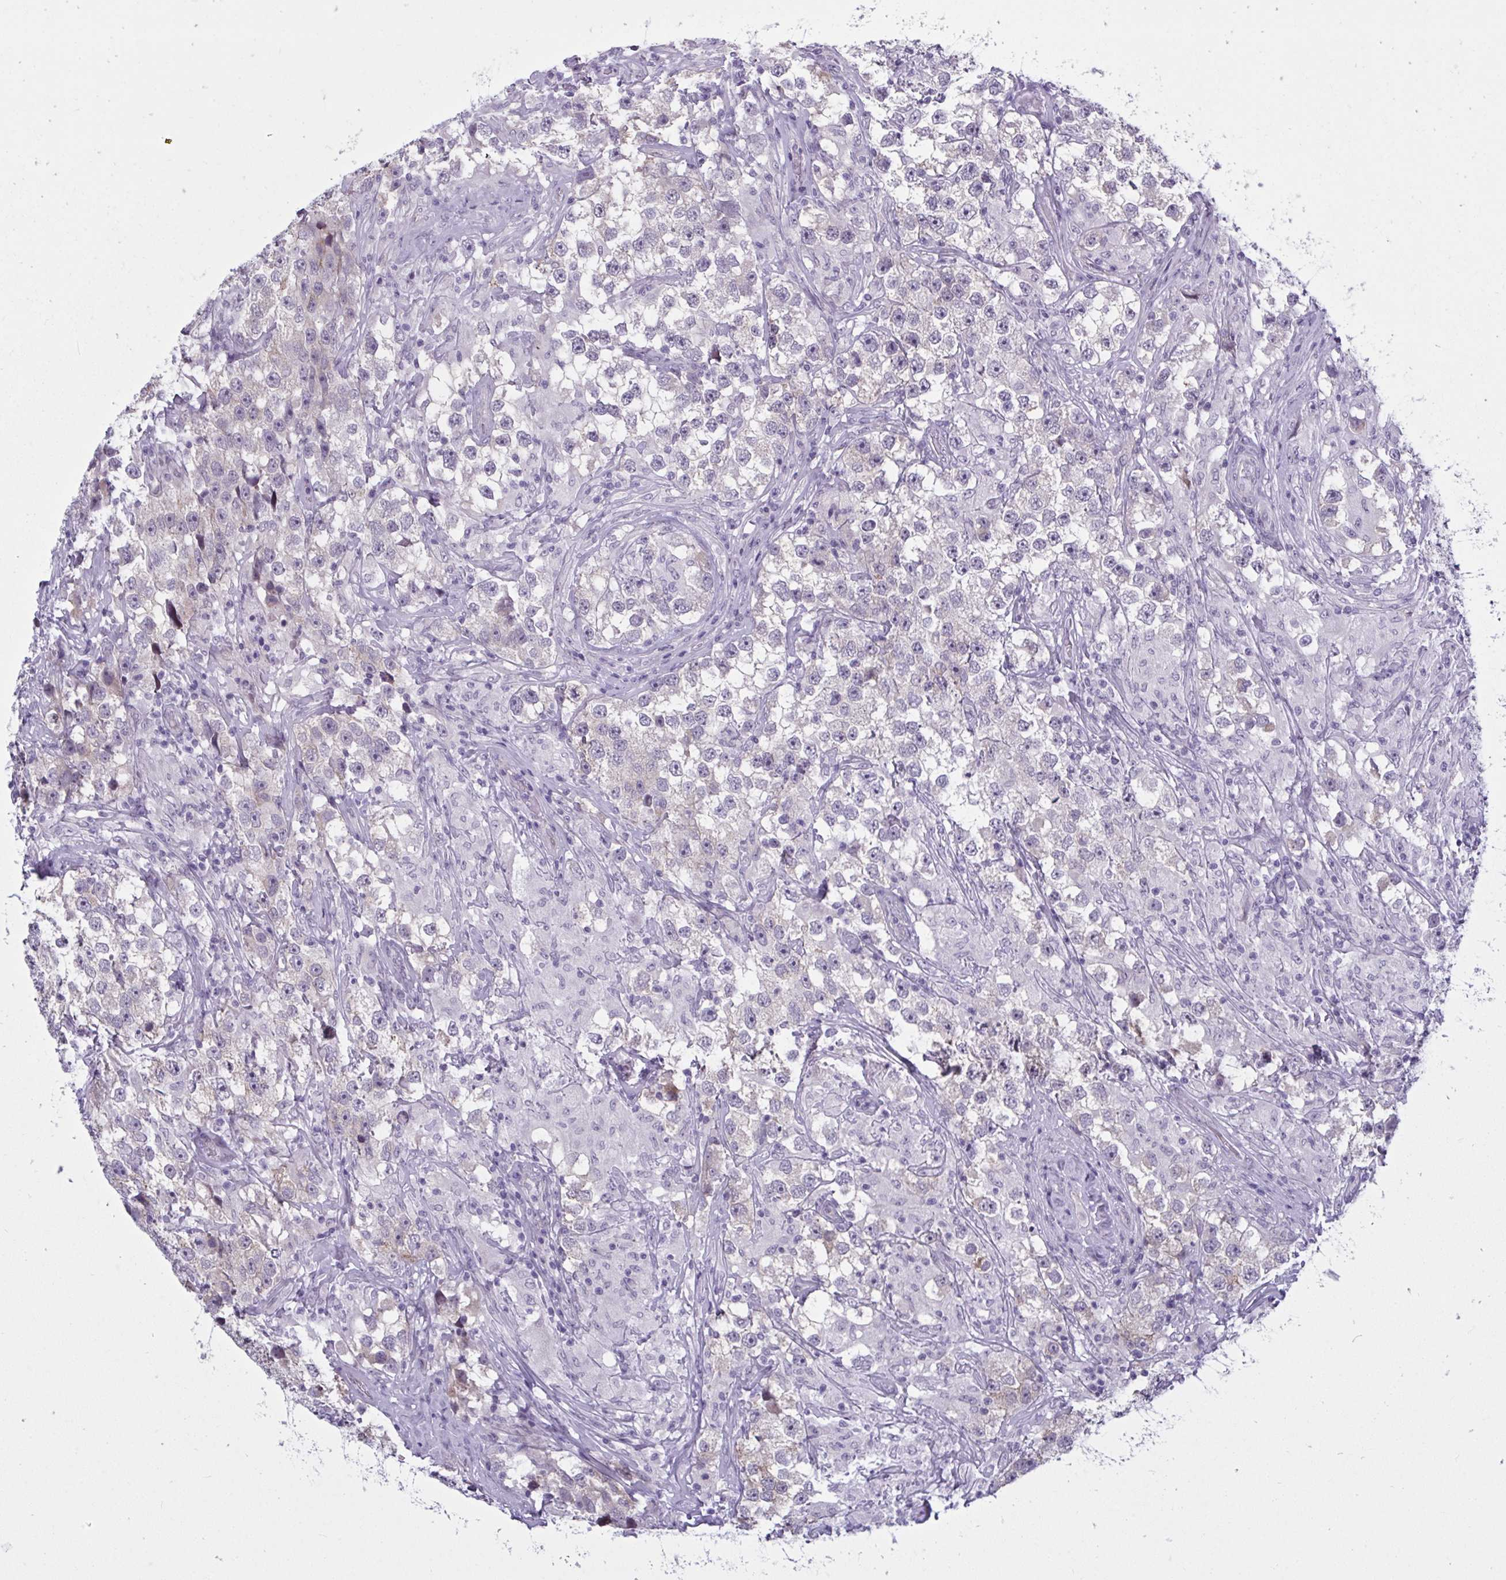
{"staining": {"intensity": "negative", "quantity": "none", "location": "none"}, "tissue": "testis cancer", "cell_type": "Tumor cells", "image_type": "cancer", "snomed": [{"axis": "morphology", "description": "Seminoma, NOS"}, {"axis": "topography", "description": "Testis"}], "caption": "High power microscopy photomicrograph of an immunohistochemistry (IHC) image of testis cancer, revealing no significant expression in tumor cells.", "gene": "TCEAL8", "patient": {"sex": "male", "age": 46}}